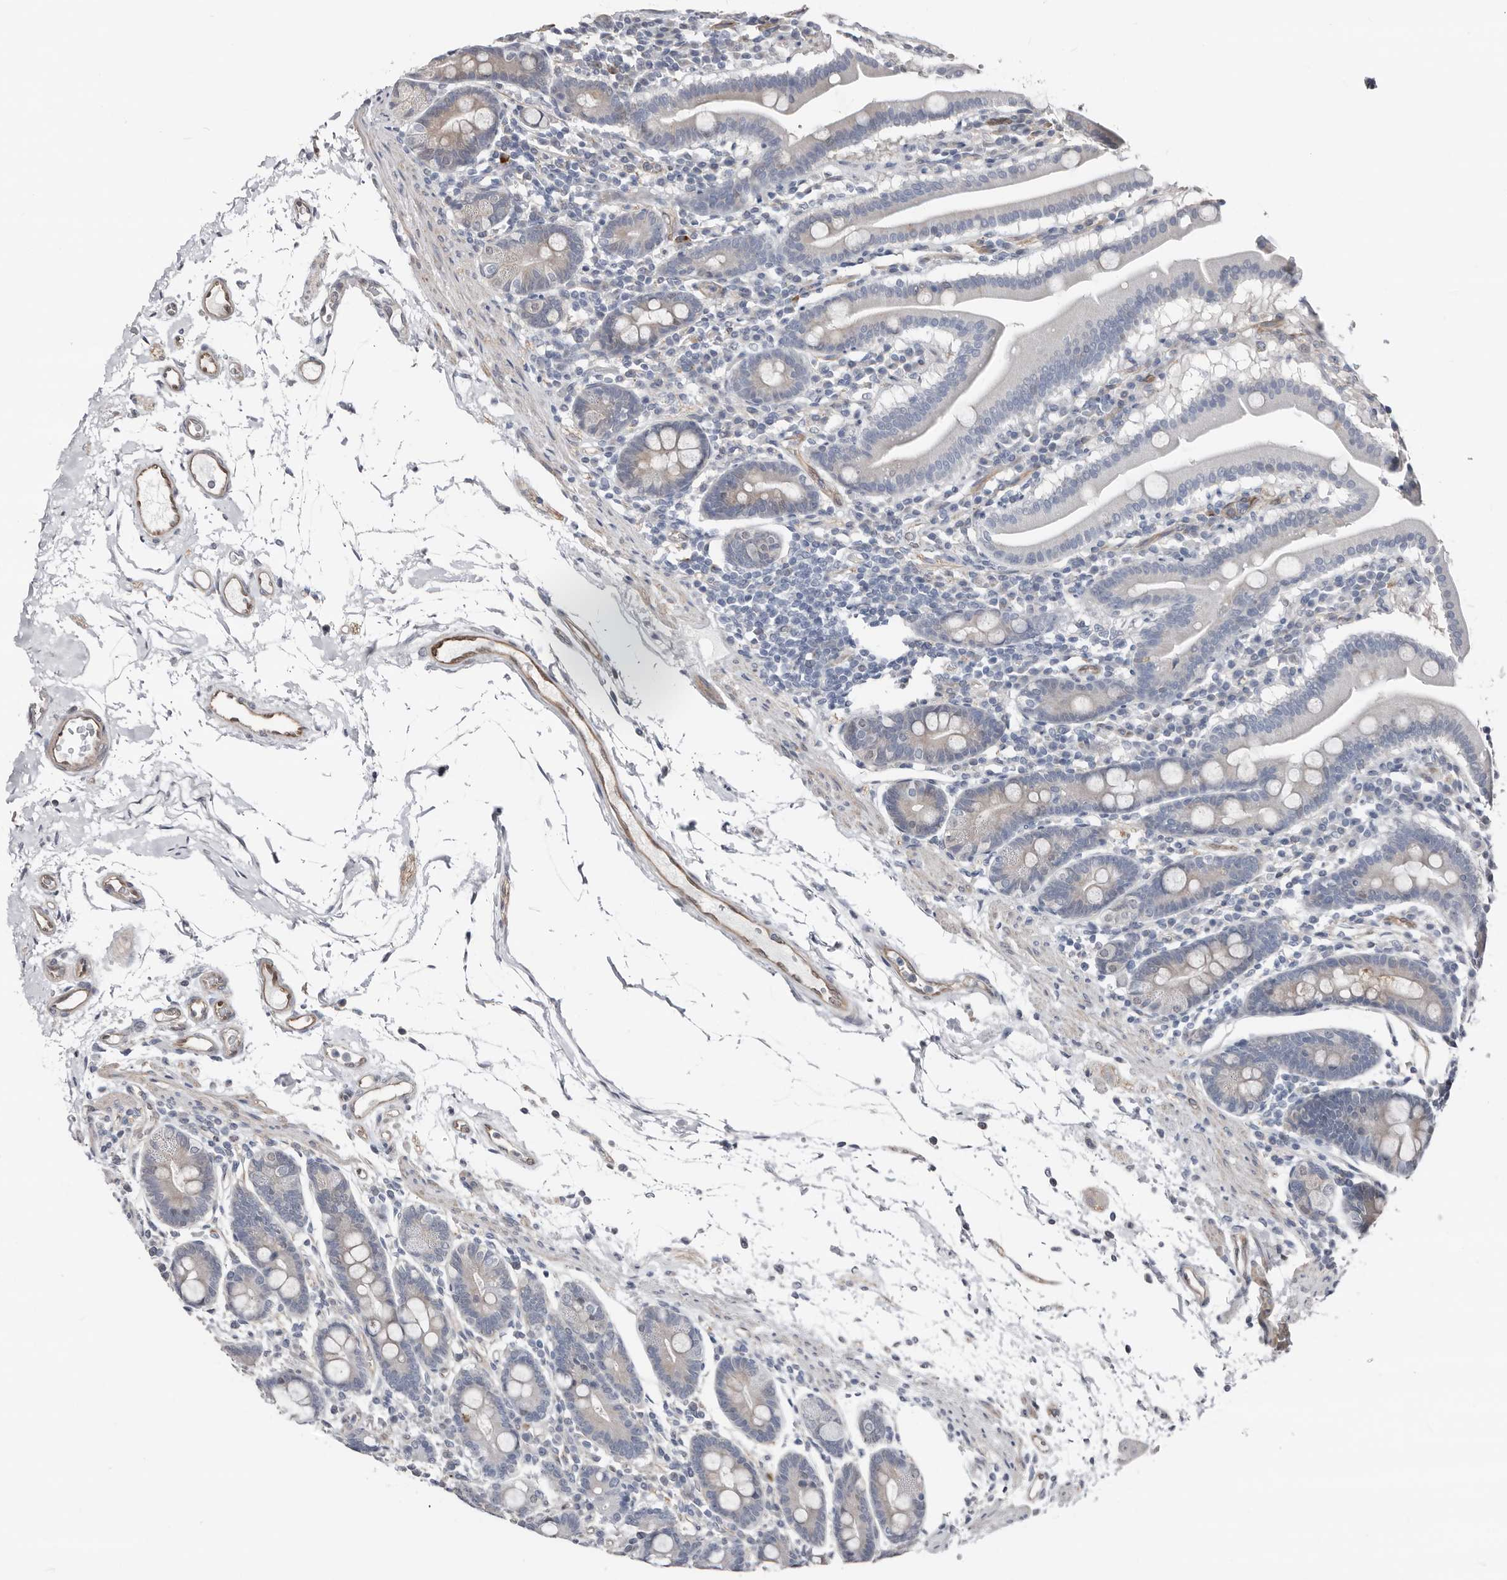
{"staining": {"intensity": "moderate", "quantity": "<25%", "location": "cytoplasmic/membranous"}, "tissue": "duodenum", "cell_type": "Glandular cells", "image_type": "normal", "snomed": [{"axis": "morphology", "description": "Normal tissue, NOS"}, {"axis": "morphology", "description": "Adenocarcinoma, NOS"}, {"axis": "topography", "description": "Pancreas"}, {"axis": "topography", "description": "Duodenum"}], "caption": "A low amount of moderate cytoplasmic/membranous staining is present in about <25% of glandular cells in normal duodenum.", "gene": "ASRGL1", "patient": {"sex": "male", "age": 50}}